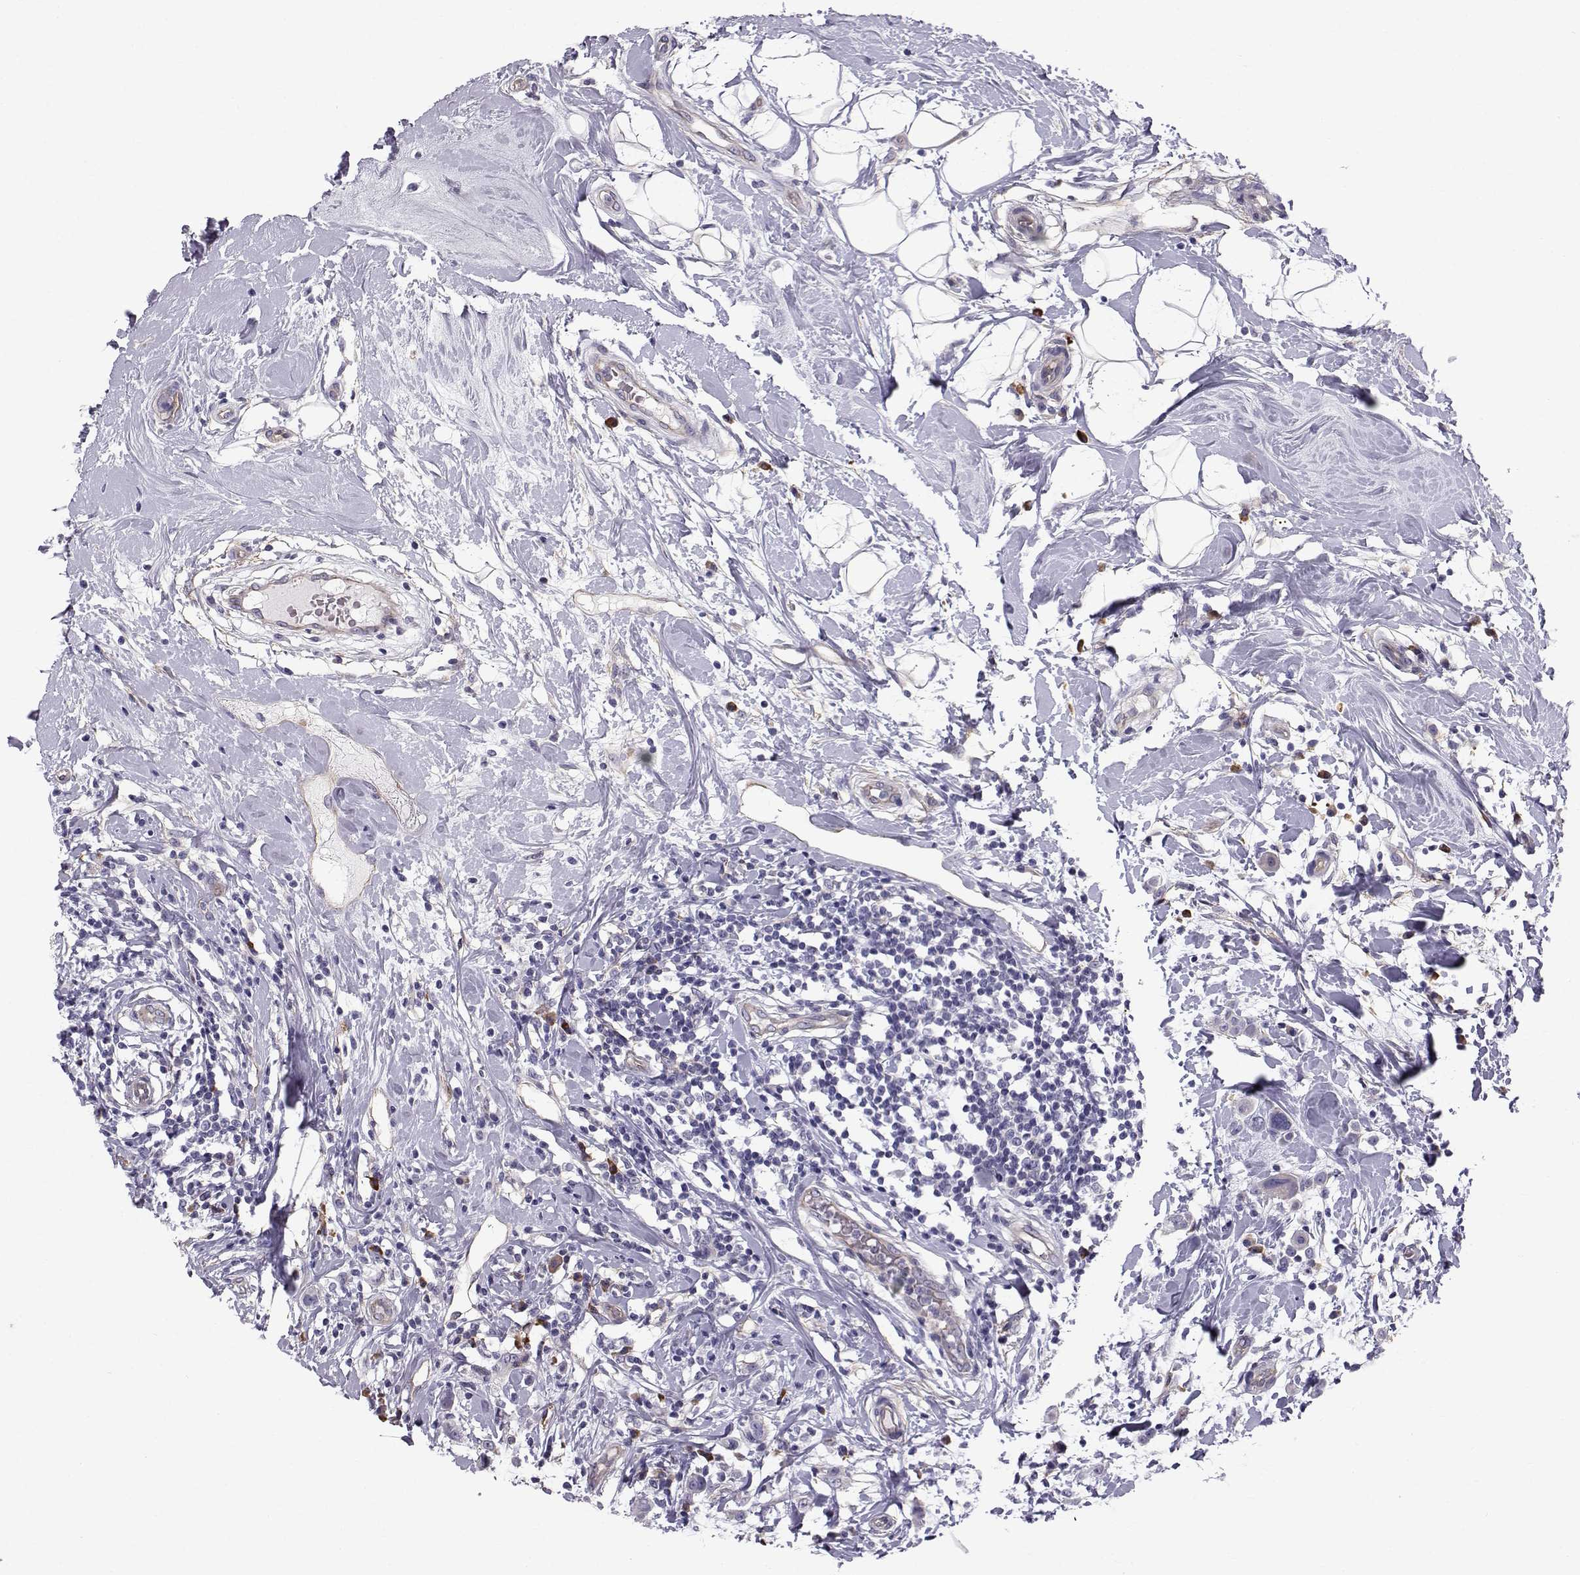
{"staining": {"intensity": "weak", "quantity": "<25%", "location": "cytoplasmic/membranous"}, "tissue": "breast cancer", "cell_type": "Tumor cells", "image_type": "cancer", "snomed": [{"axis": "morphology", "description": "Duct carcinoma"}, {"axis": "topography", "description": "Breast"}], "caption": "The micrograph shows no staining of tumor cells in infiltrating ductal carcinoma (breast). (Stains: DAB (3,3'-diaminobenzidine) immunohistochemistry (IHC) with hematoxylin counter stain, Microscopy: brightfield microscopy at high magnification).", "gene": "QPCT", "patient": {"sex": "female", "age": 27}}